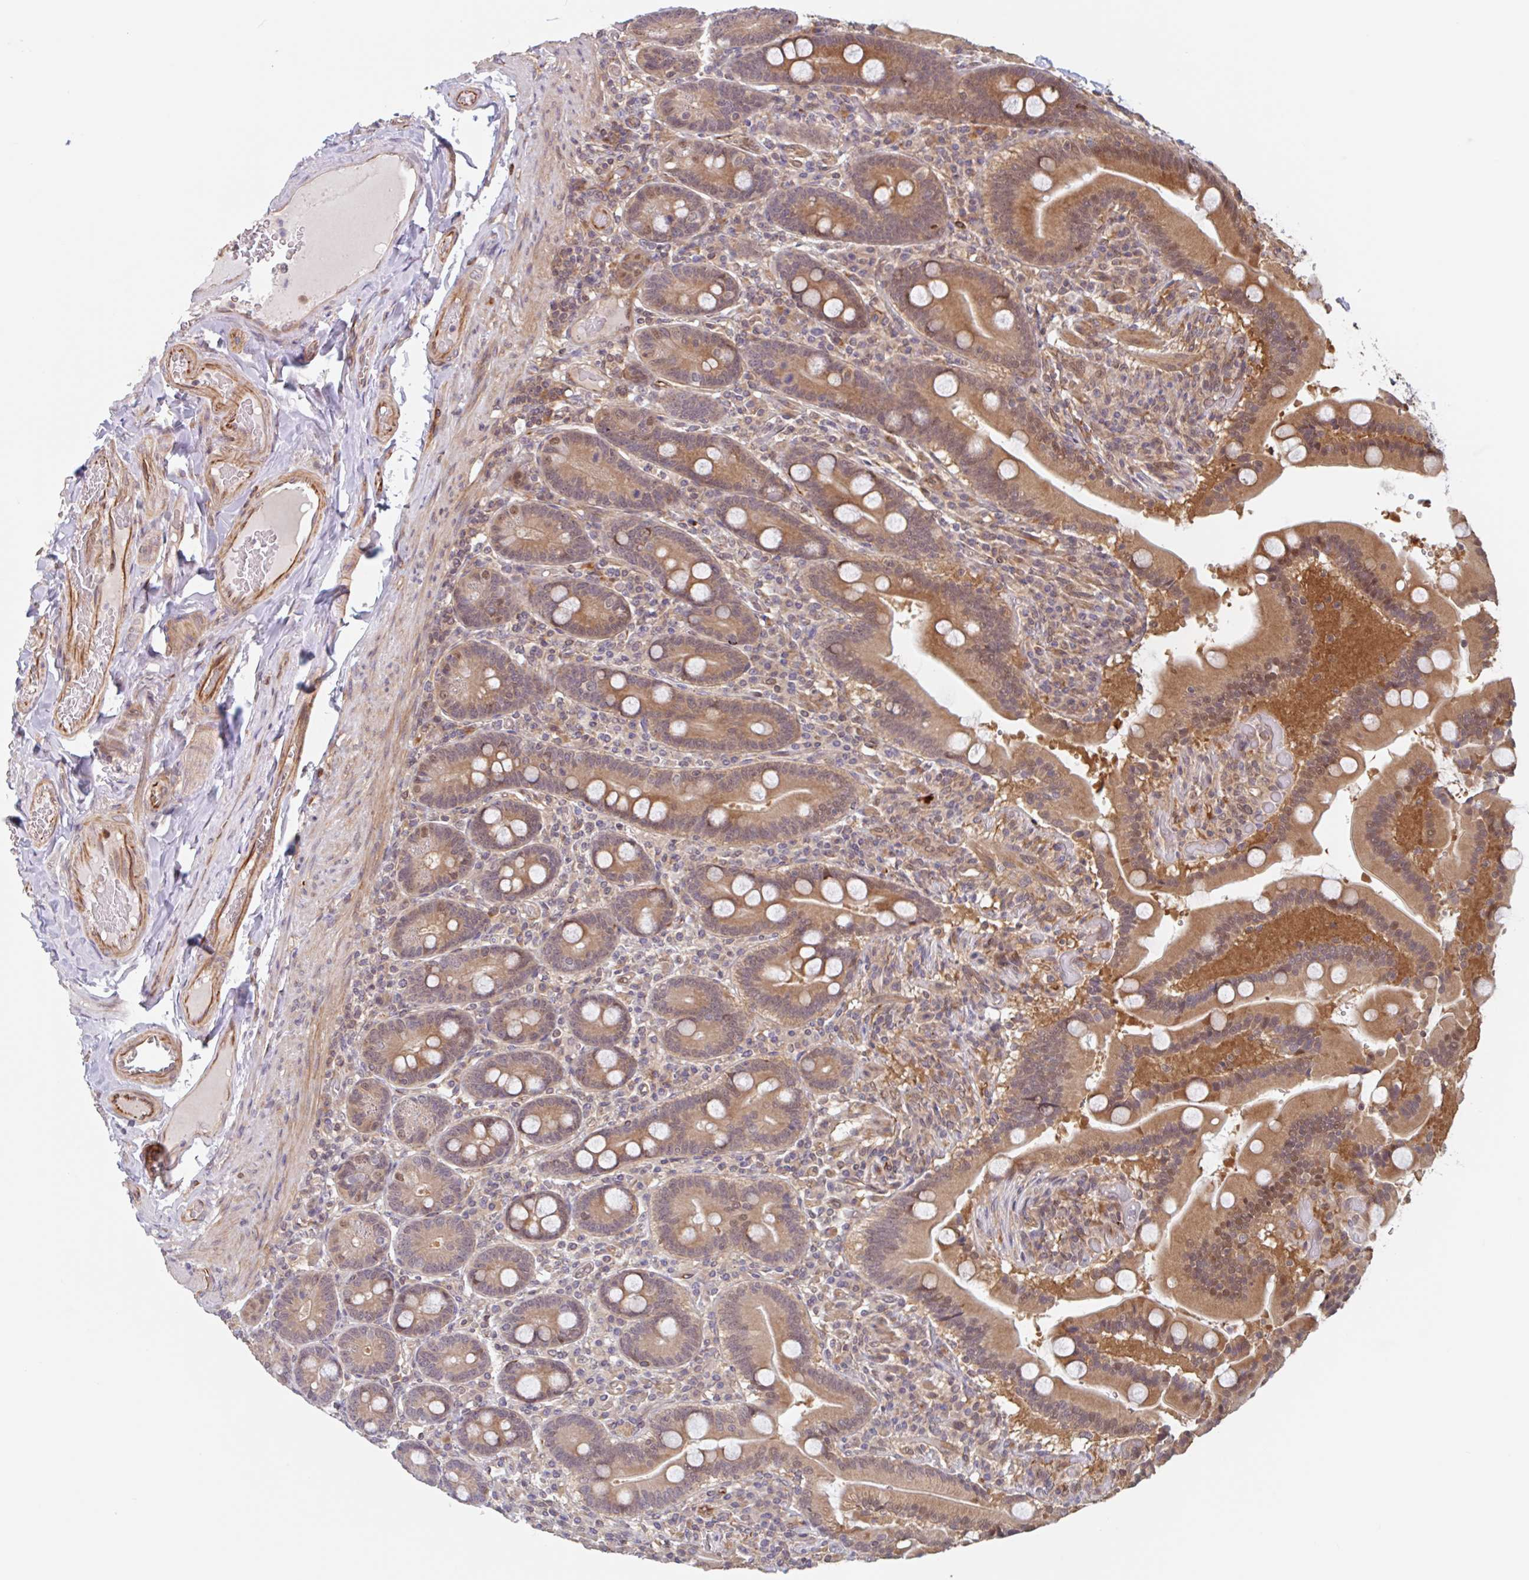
{"staining": {"intensity": "moderate", "quantity": ">75%", "location": "cytoplasmic/membranous,nuclear"}, "tissue": "duodenum", "cell_type": "Glandular cells", "image_type": "normal", "snomed": [{"axis": "morphology", "description": "Normal tissue, NOS"}, {"axis": "topography", "description": "Duodenum"}], "caption": "An image of human duodenum stained for a protein shows moderate cytoplasmic/membranous,nuclear brown staining in glandular cells.", "gene": "NUB1", "patient": {"sex": "female", "age": 62}}